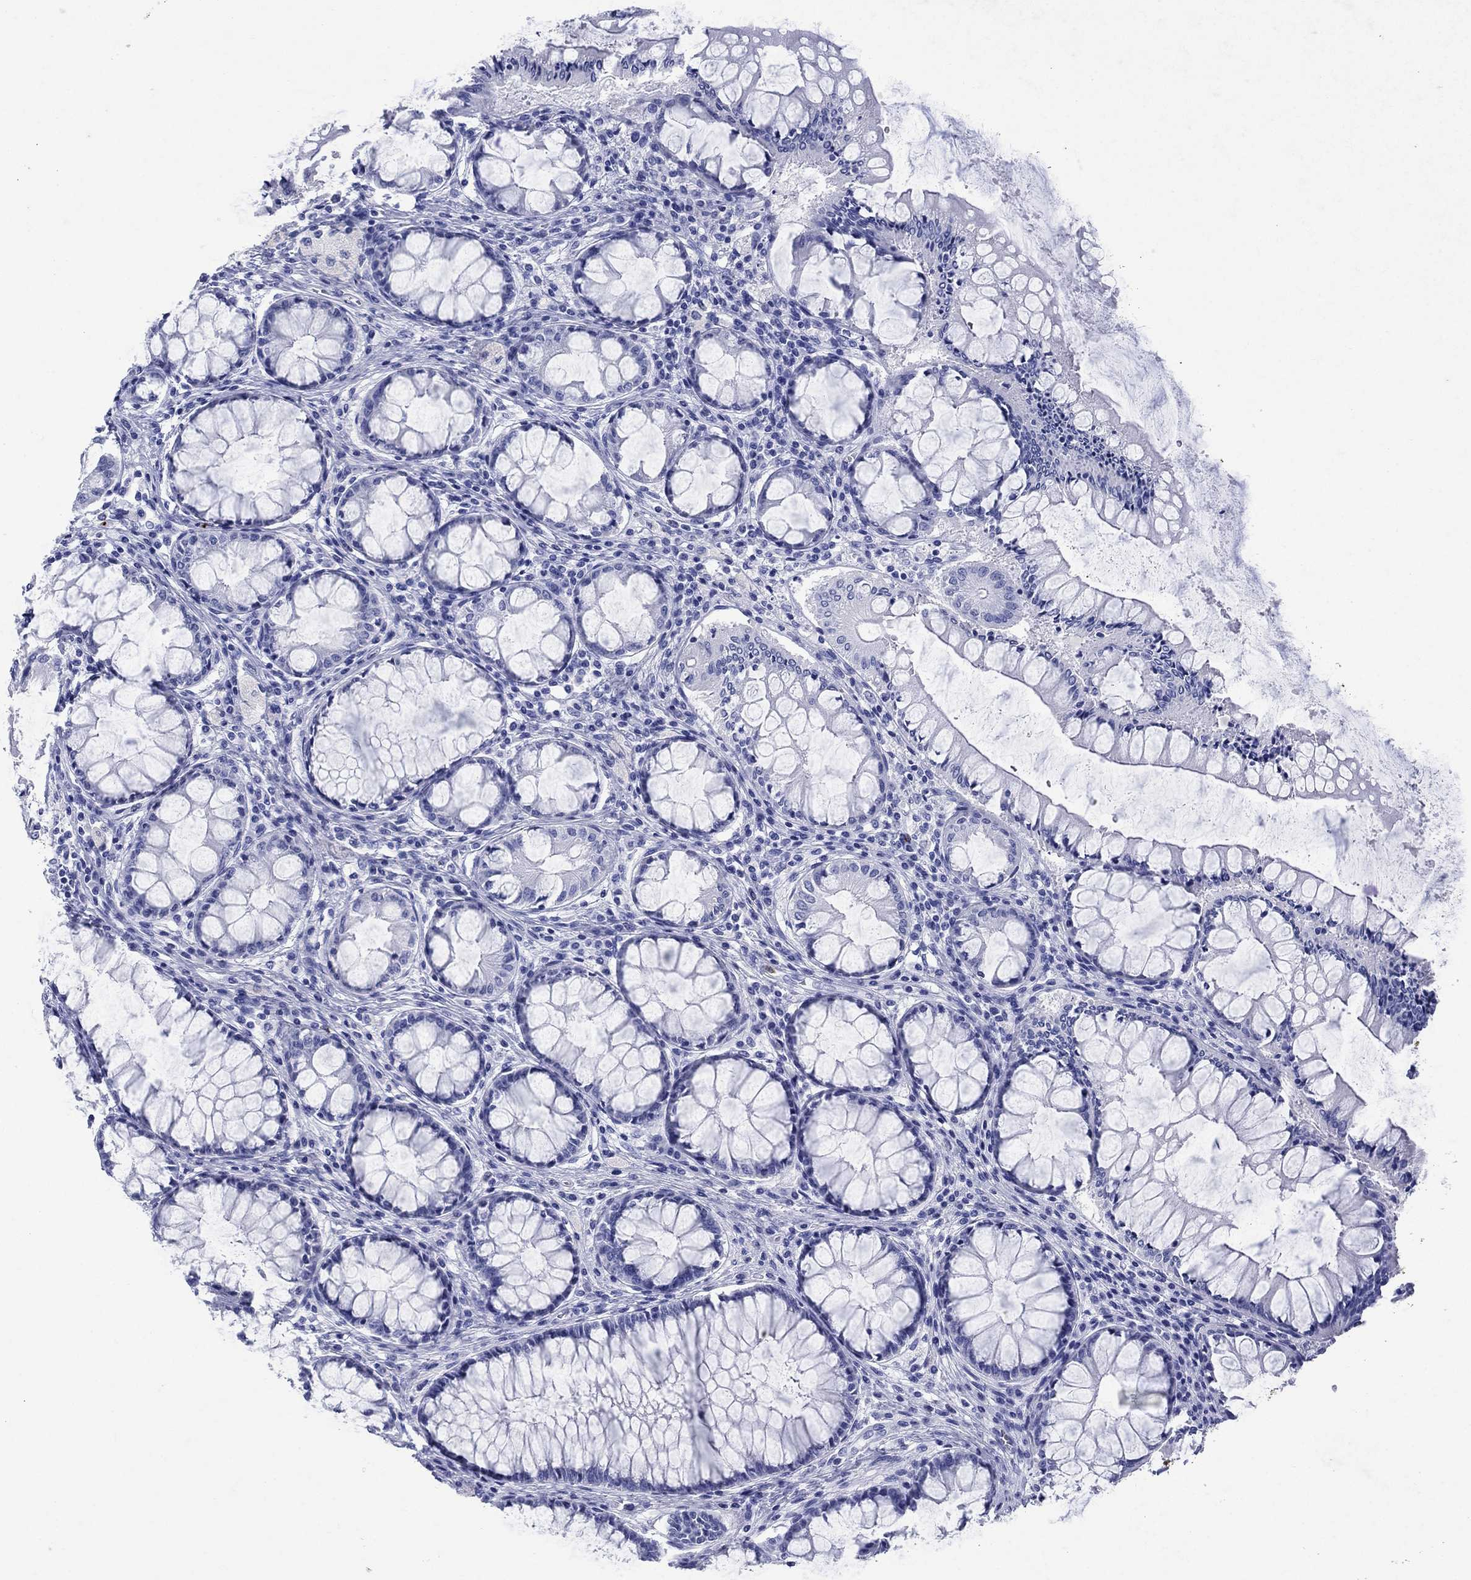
{"staining": {"intensity": "negative", "quantity": "none", "location": "none"}, "tissue": "colon", "cell_type": "Endothelial cells", "image_type": "normal", "snomed": [{"axis": "morphology", "description": "Normal tissue, NOS"}, {"axis": "topography", "description": "Colon"}], "caption": "Immunohistochemical staining of normal human colon demonstrates no significant expression in endothelial cells. (DAB (3,3'-diaminobenzidine) IHC with hematoxylin counter stain).", "gene": "AZU1", "patient": {"sex": "female", "age": 65}}